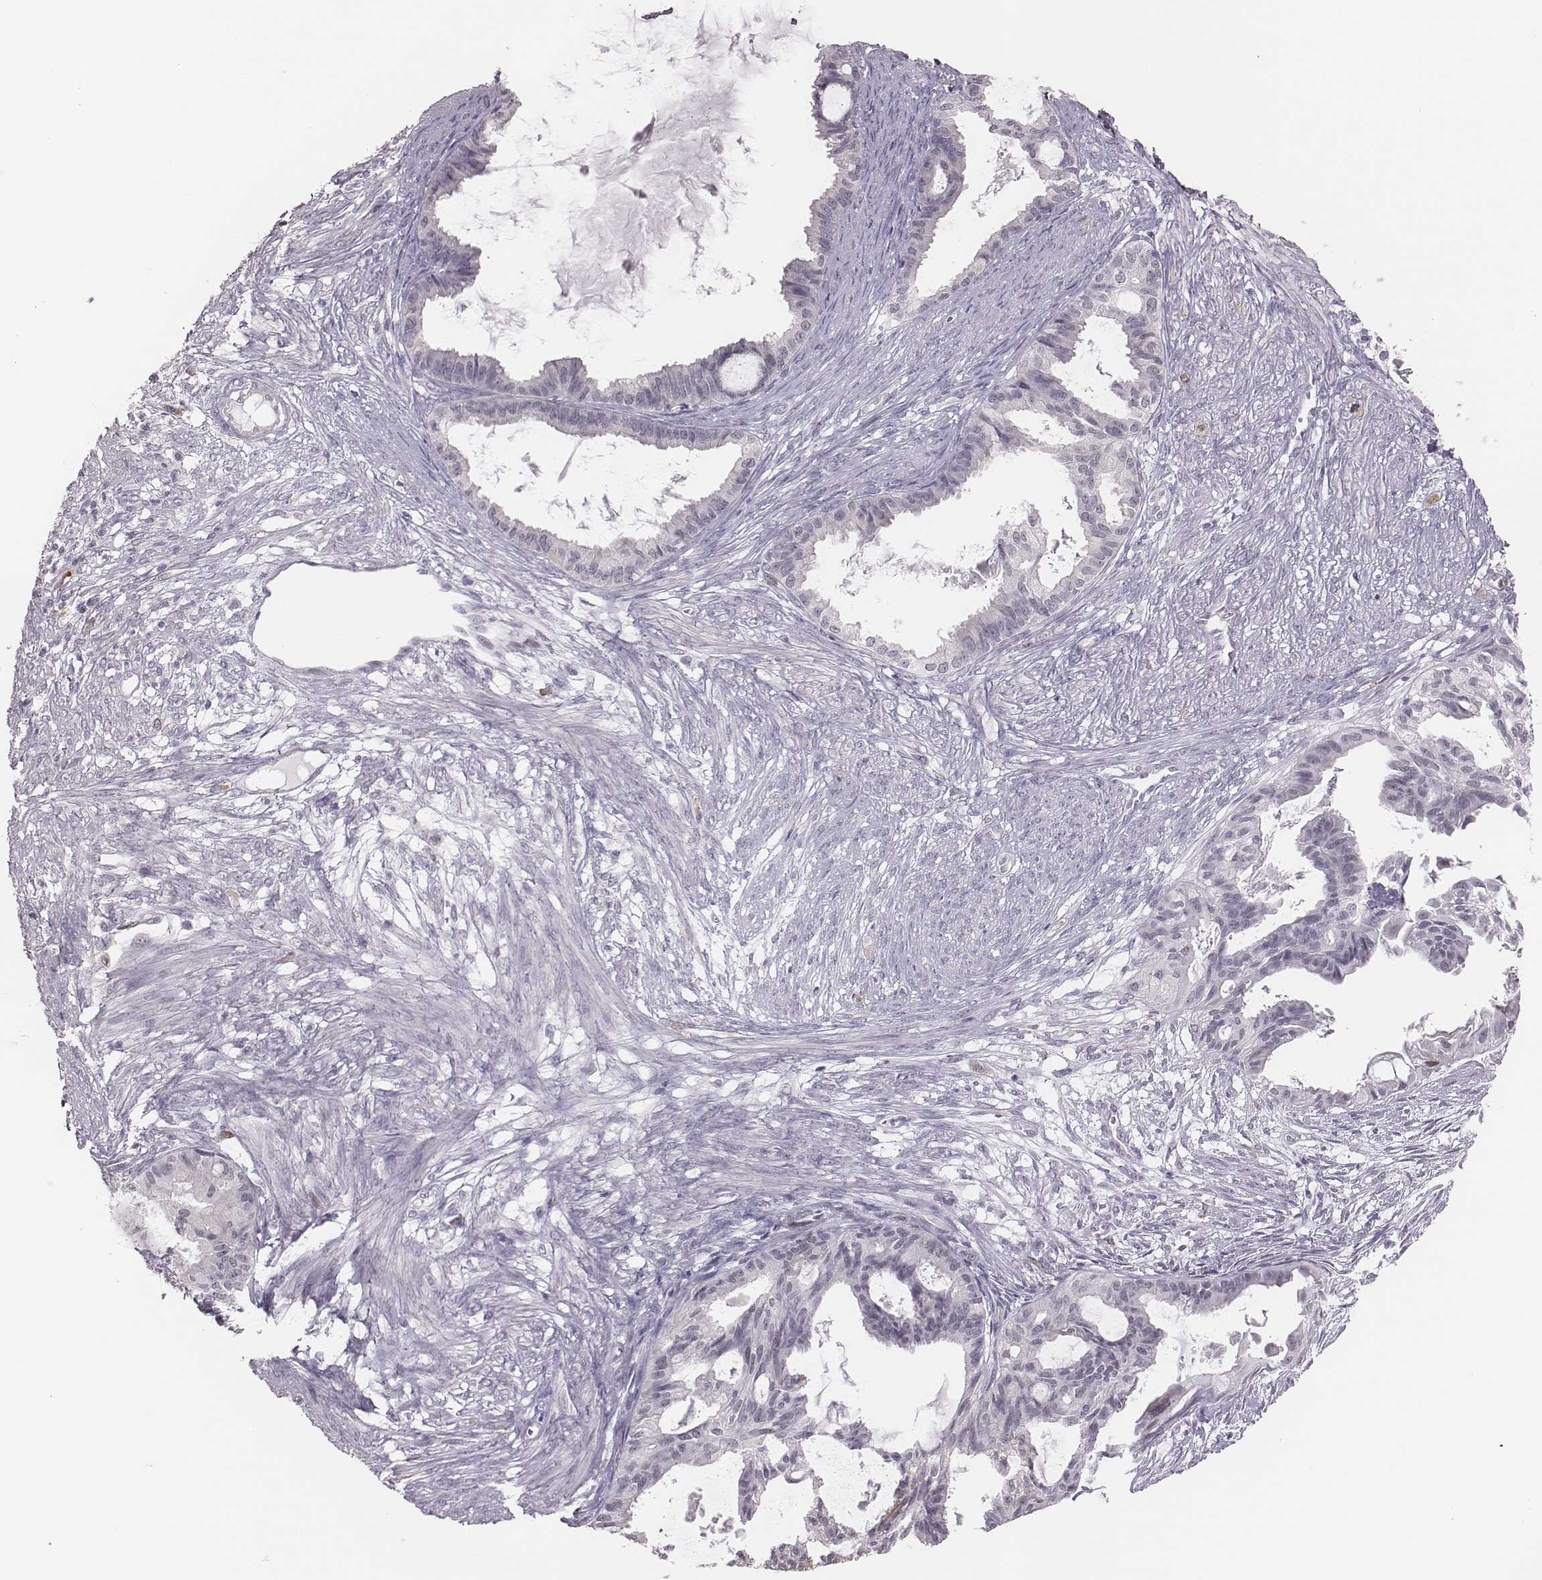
{"staining": {"intensity": "negative", "quantity": "none", "location": "none"}, "tissue": "endometrial cancer", "cell_type": "Tumor cells", "image_type": "cancer", "snomed": [{"axis": "morphology", "description": "Adenocarcinoma, NOS"}, {"axis": "topography", "description": "Endometrium"}], "caption": "Immunohistochemistry image of neoplastic tissue: adenocarcinoma (endometrial) stained with DAB (3,3'-diaminobenzidine) reveals no significant protein staining in tumor cells.", "gene": "PBK", "patient": {"sex": "female", "age": 86}}